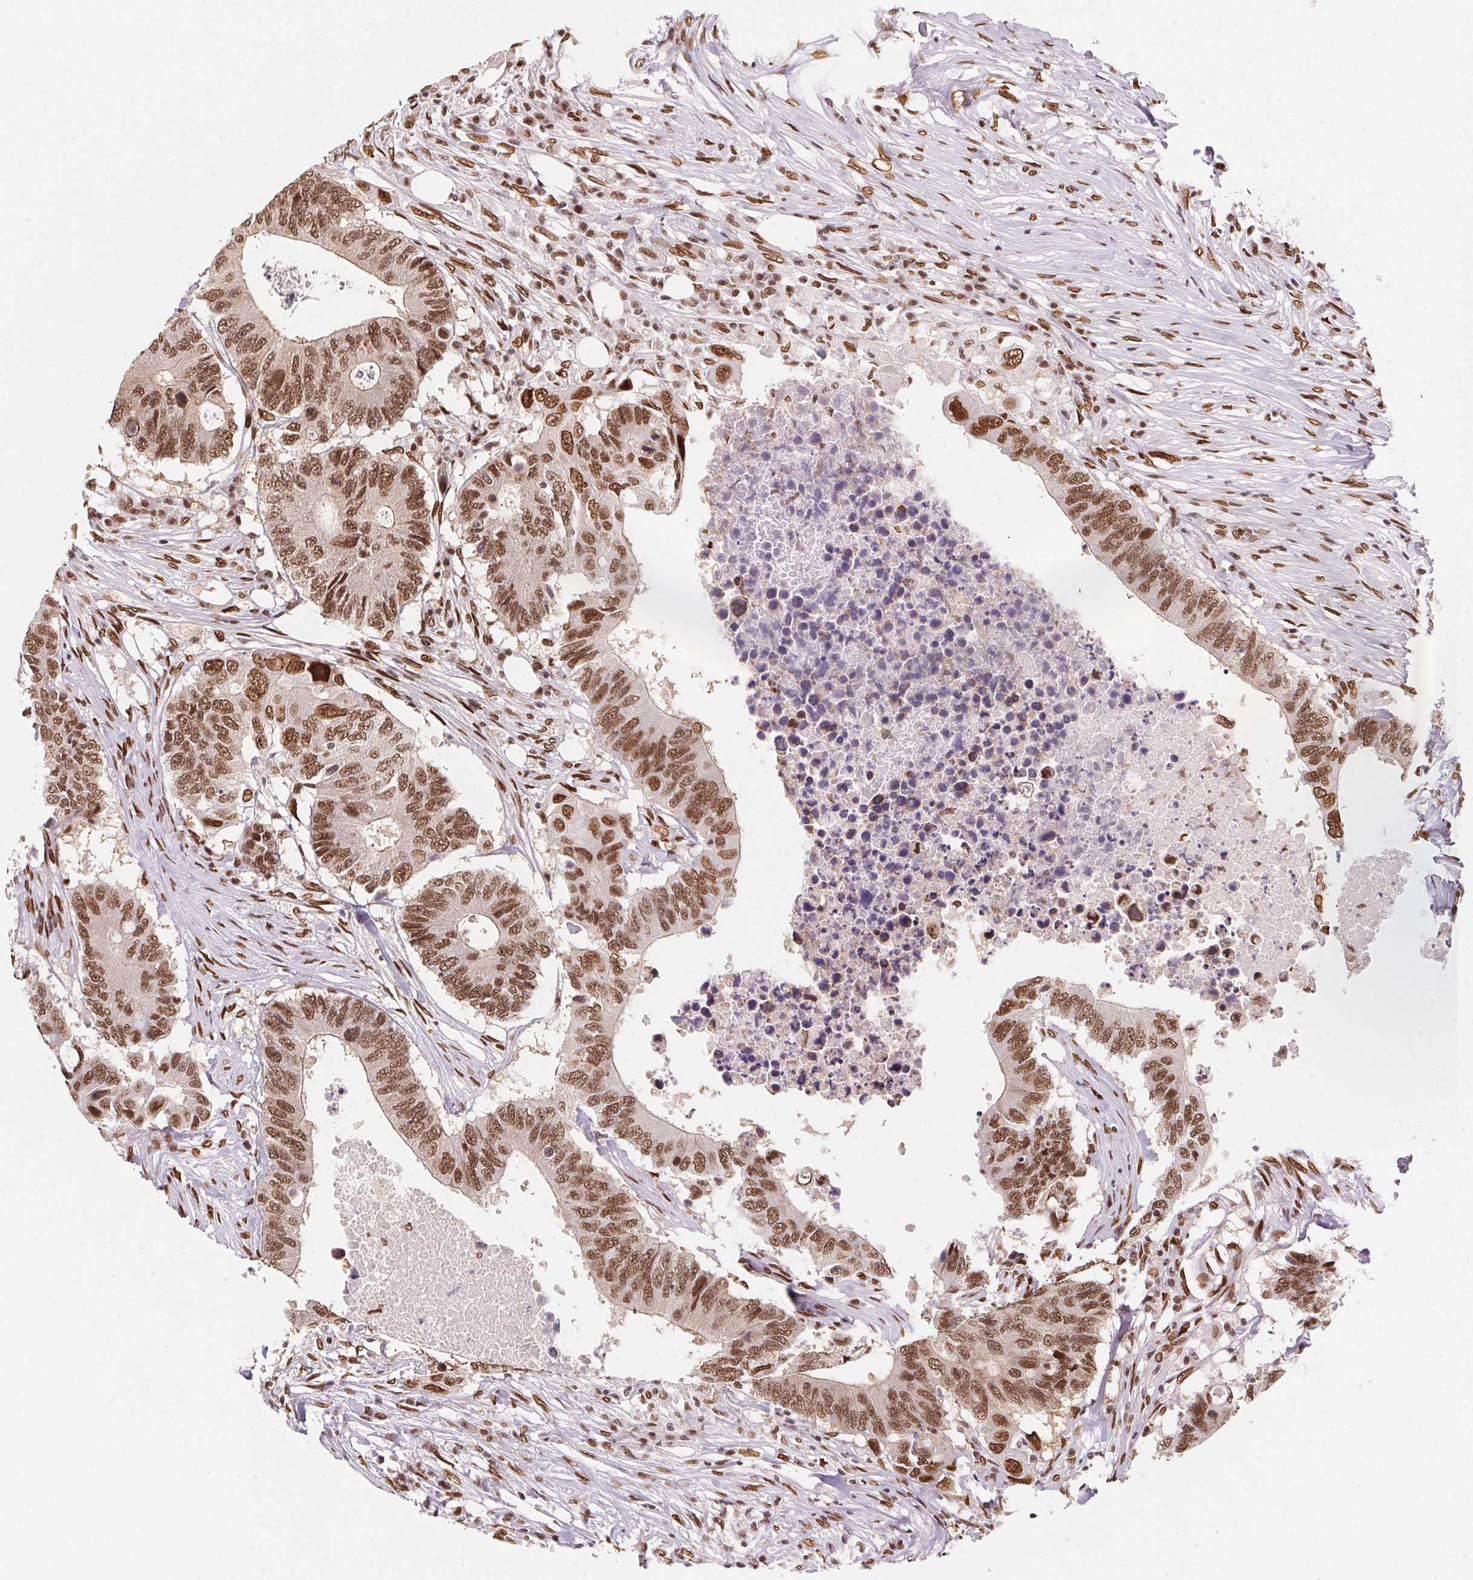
{"staining": {"intensity": "moderate", "quantity": ">75%", "location": "nuclear"}, "tissue": "colorectal cancer", "cell_type": "Tumor cells", "image_type": "cancer", "snomed": [{"axis": "morphology", "description": "Adenocarcinoma, NOS"}, {"axis": "topography", "description": "Colon"}], "caption": "Immunohistochemistry (IHC) staining of colorectal cancer, which shows medium levels of moderate nuclear expression in approximately >75% of tumor cells indicating moderate nuclear protein staining. The staining was performed using DAB (brown) for protein detection and nuclei were counterstained in hematoxylin (blue).", "gene": "SAP30BP", "patient": {"sex": "male", "age": 71}}